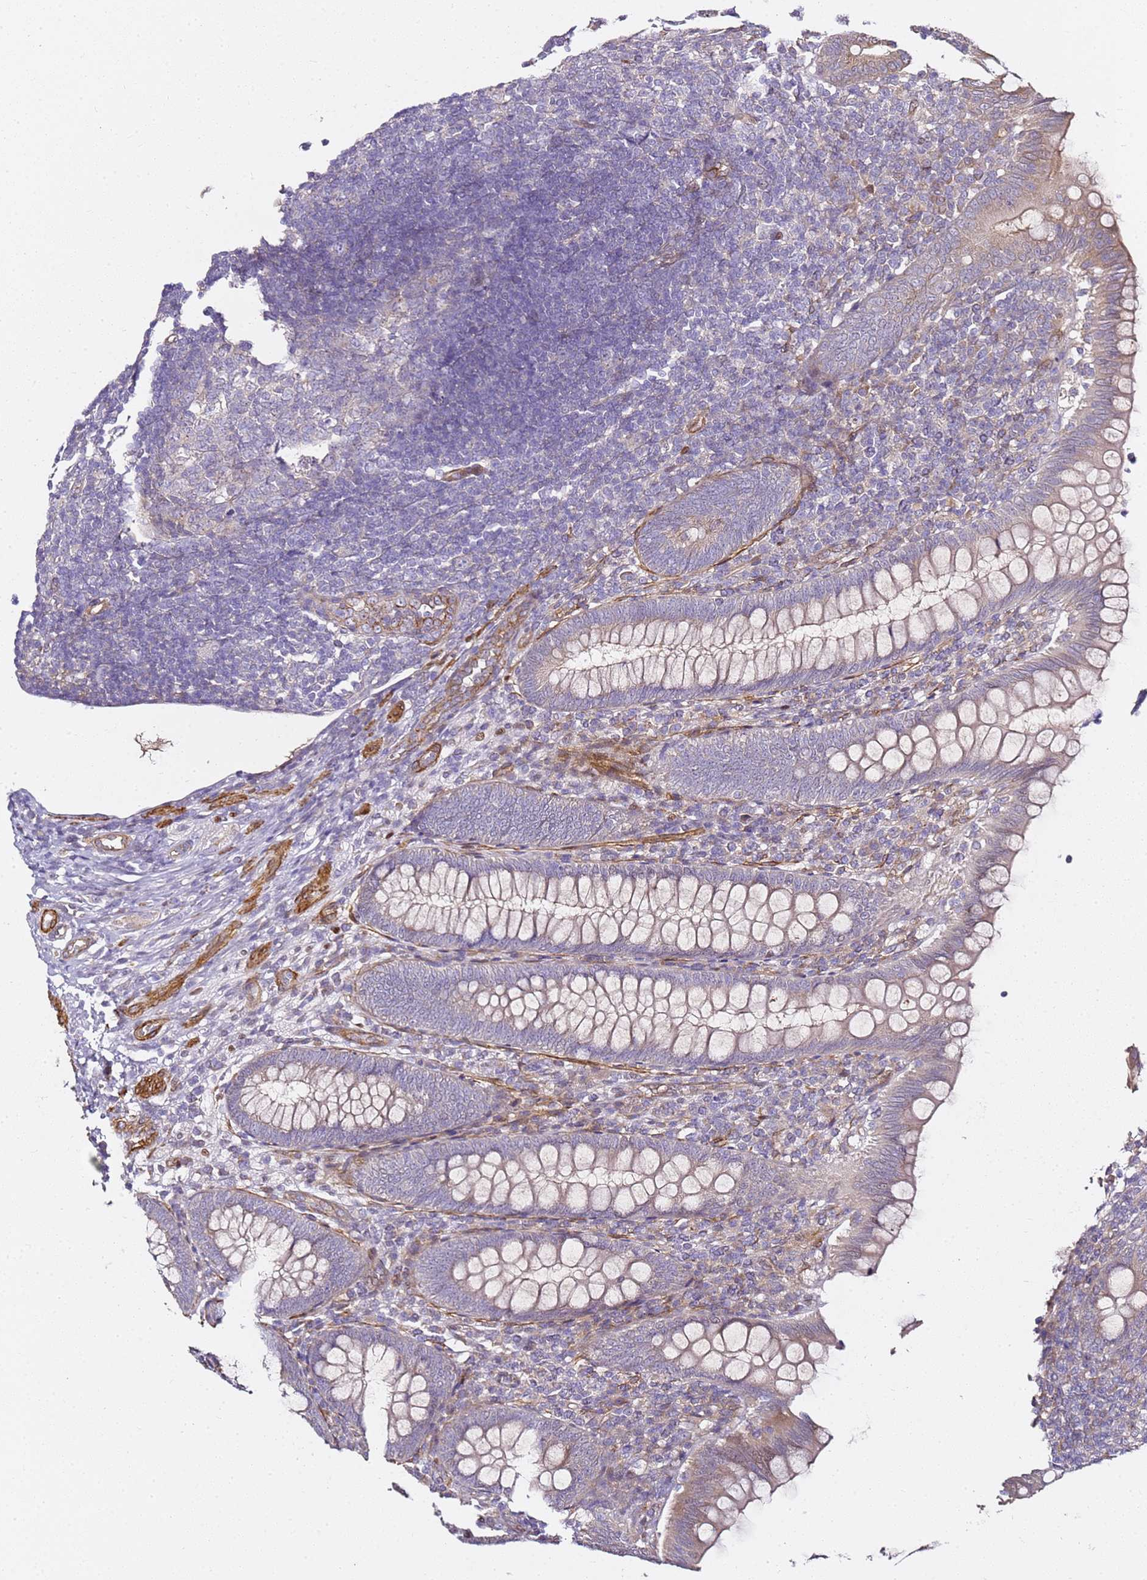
{"staining": {"intensity": "weak", "quantity": "25%-75%", "location": "cytoplasmic/membranous"}, "tissue": "appendix", "cell_type": "Glandular cells", "image_type": "normal", "snomed": [{"axis": "morphology", "description": "Normal tissue, NOS"}, {"axis": "topography", "description": "Appendix"}], "caption": "Immunohistochemistry (IHC) of unremarkable appendix reveals low levels of weak cytoplasmic/membranous positivity in about 25%-75% of glandular cells. The staining is performed using DAB brown chromogen to label protein expression. The nuclei are counter-stained blue using hematoxylin.", "gene": "EPS8L1", "patient": {"sex": "male", "age": 14}}